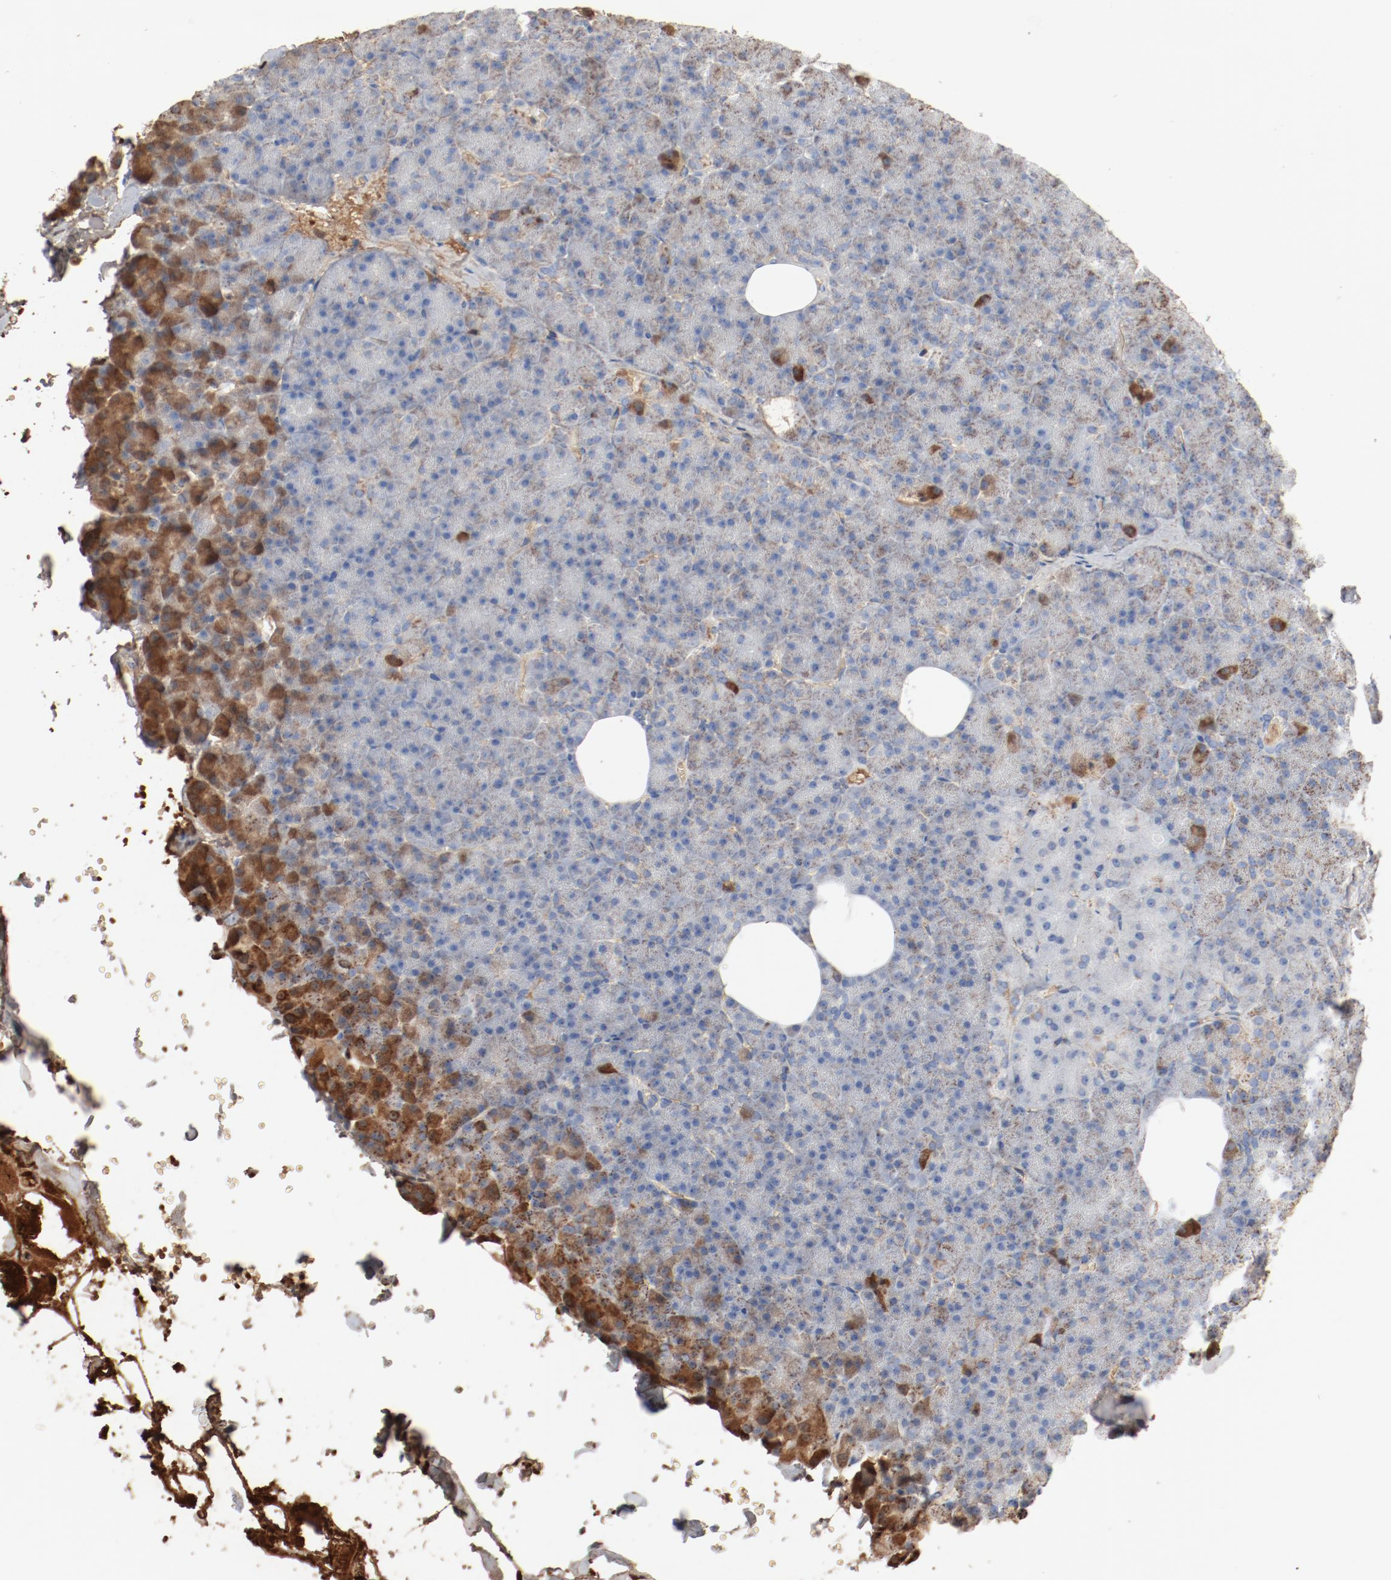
{"staining": {"intensity": "moderate", "quantity": ">75%", "location": "cytoplasmic/membranous"}, "tissue": "pancreas", "cell_type": "Exocrine glandular cells", "image_type": "normal", "snomed": [{"axis": "morphology", "description": "Normal tissue, NOS"}, {"axis": "topography", "description": "Pancreas"}], "caption": "Immunohistochemistry histopathology image of benign pancreas: pancreas stained using IHC shows medium levels of moderate protein expression localized specifically in the cytoplasmic/membranous of exocrine glandular cells, appearing as a cytoplasmic/membranous brown color.", "gene": "NDUFB8", "patient": {"sex": "female", "age": 35}}